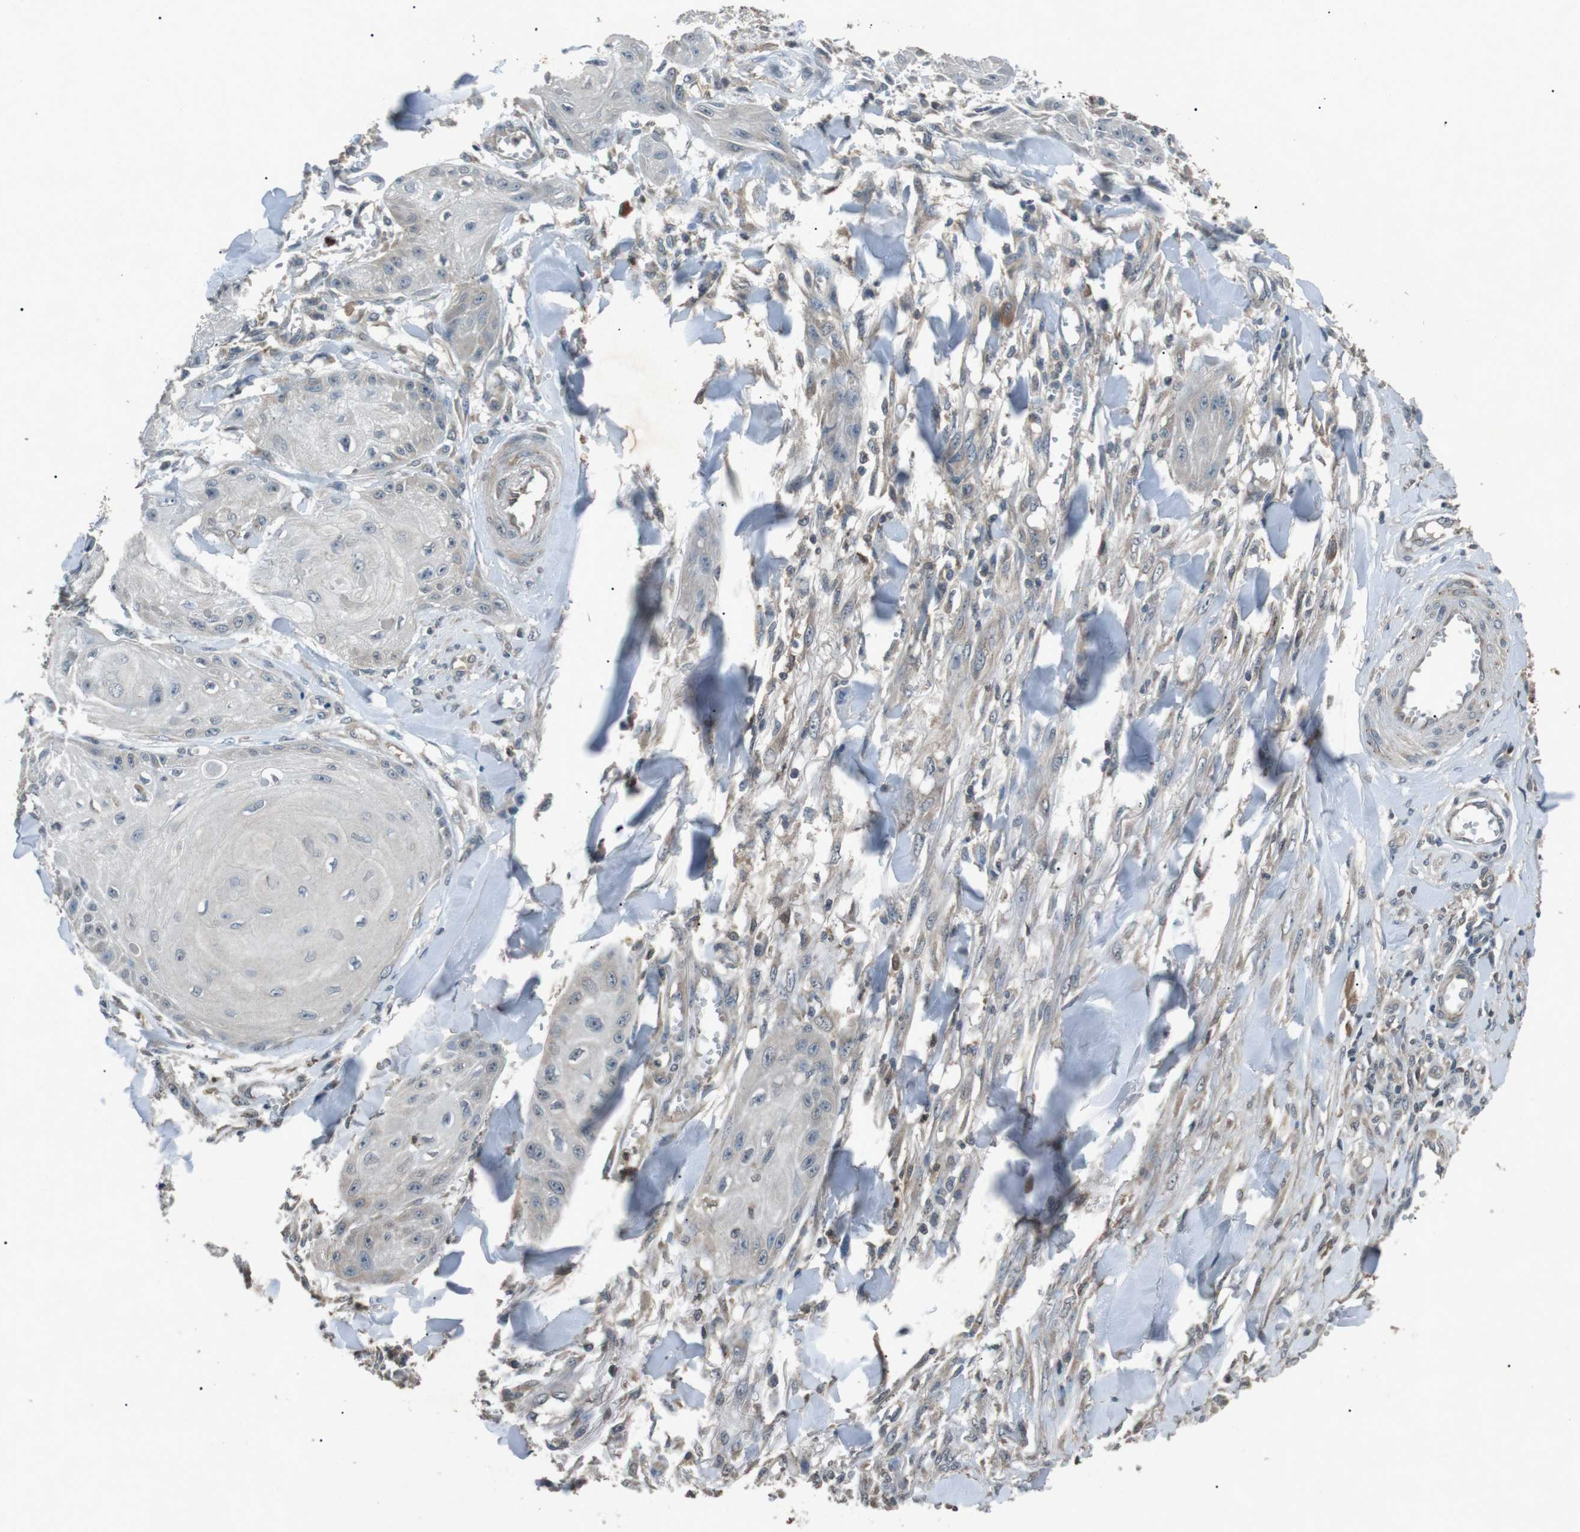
{"staining": {"intensity": "negative", "quantity": "none", "location": "none"}, "tissue": "skin cancer", "cell_type": "Tumor cells", "image_type": "cancer", "snomed": [{"axis": "morphology", "description": "Squamous cell carcinoma, NOS"}, {"axis": "topography", "description": "Skin"}], "caption": "An immunohistochemistry photomicrograph of skin cancer (squamous cell carcinoma) is shown. There is no staining in tumor cells of skin cancer (squamous cell carcinoma).", "gene": "NEK7", "patient": {"sex": "male", "age": 74}}